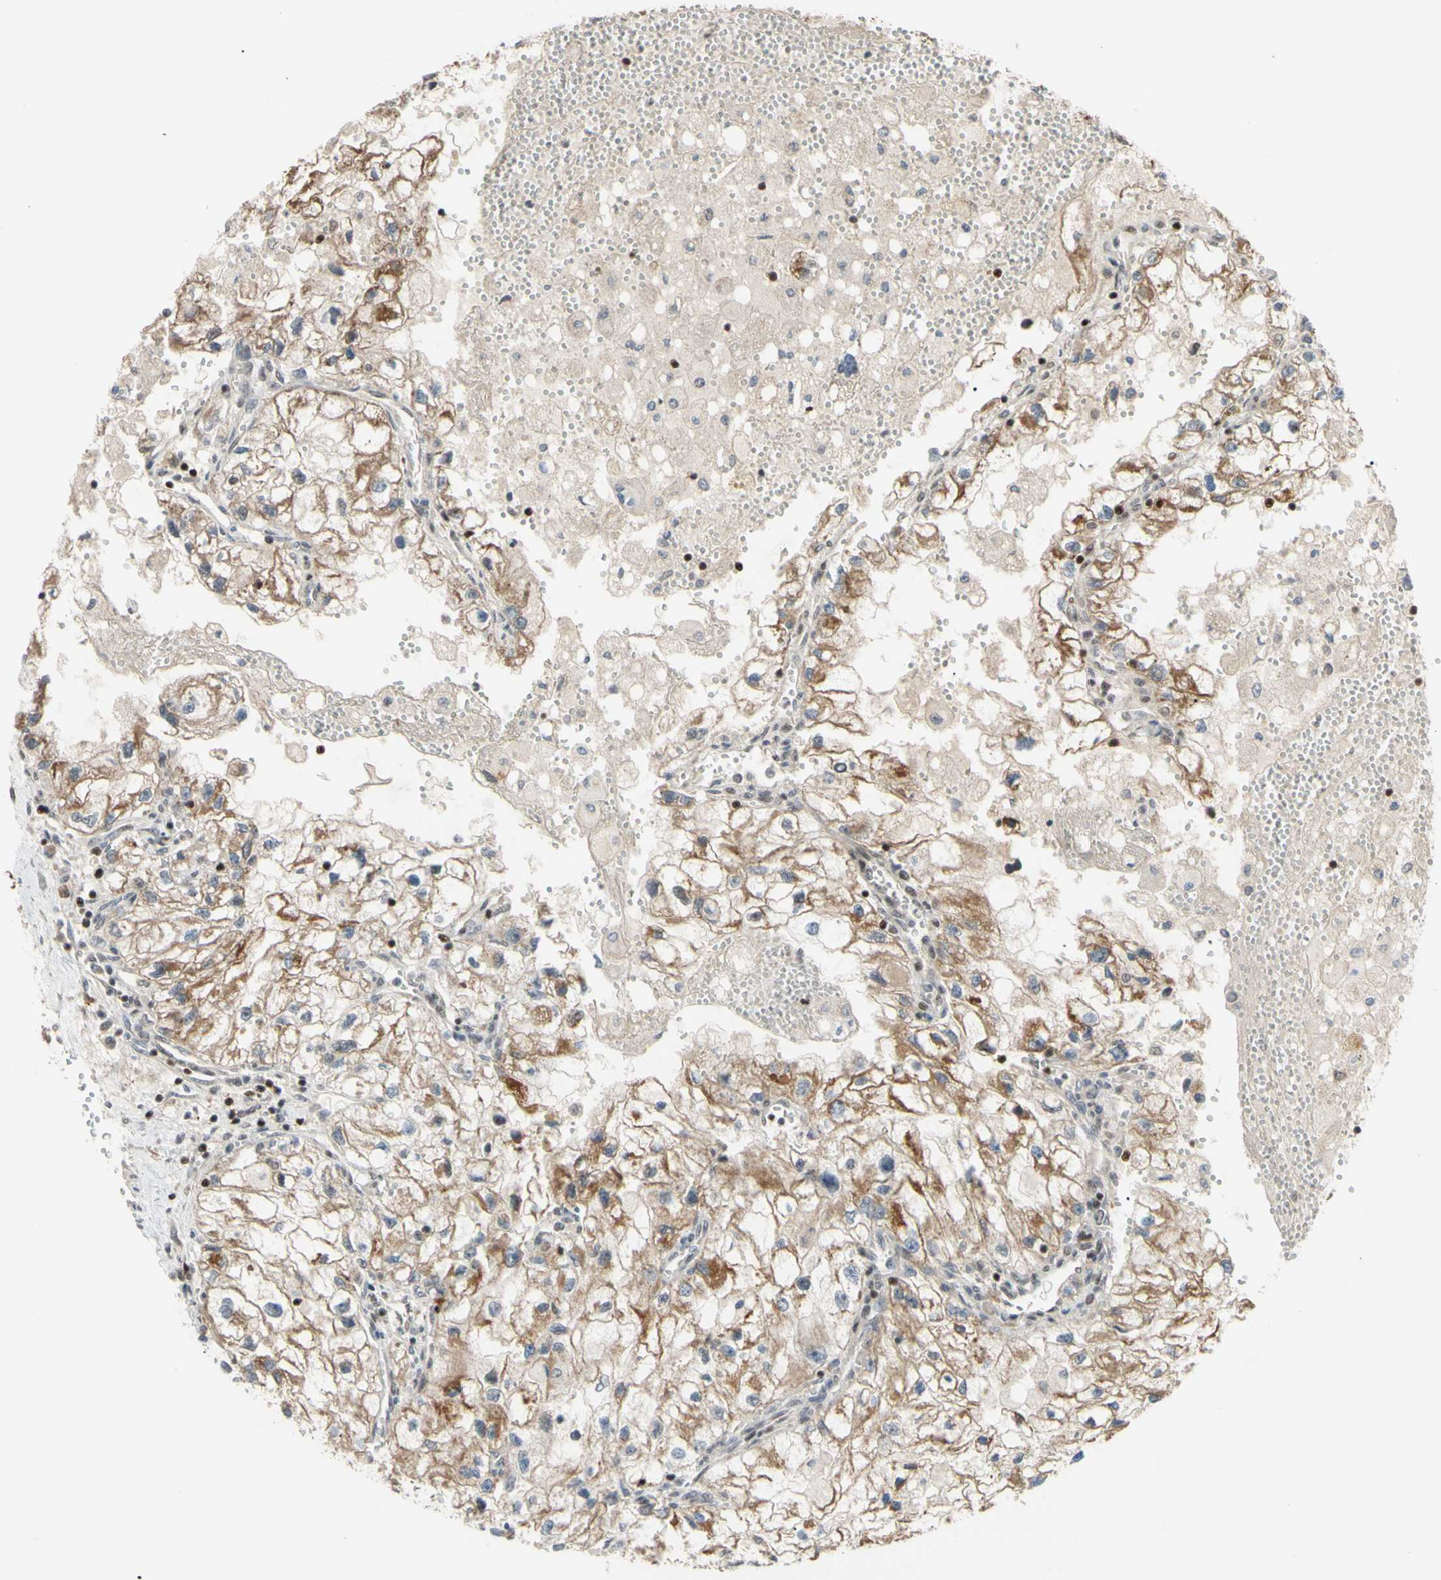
{"staining": {"intensity": "moderate", "quantity": ">75%", "location": "cytoplasmic/membranous"}, "tissue": "renal cancer", "cell_type": "Tumor cells", "image_type": "cancer", "snomed": [{"axis": "morphology", "description": "Adenocarcinoma, NOS"}, {"axis": "topography", "description": "Kidney"}], "caption": "Immunohistochemistry (IHC) (DAB) staining of human renal cancer exhibits moderate cytoplasmic/membranous protein staining in approximately >75% of tumor cells.", "gene": "SP4", "patient": {"sex": "female", "age": 70}}